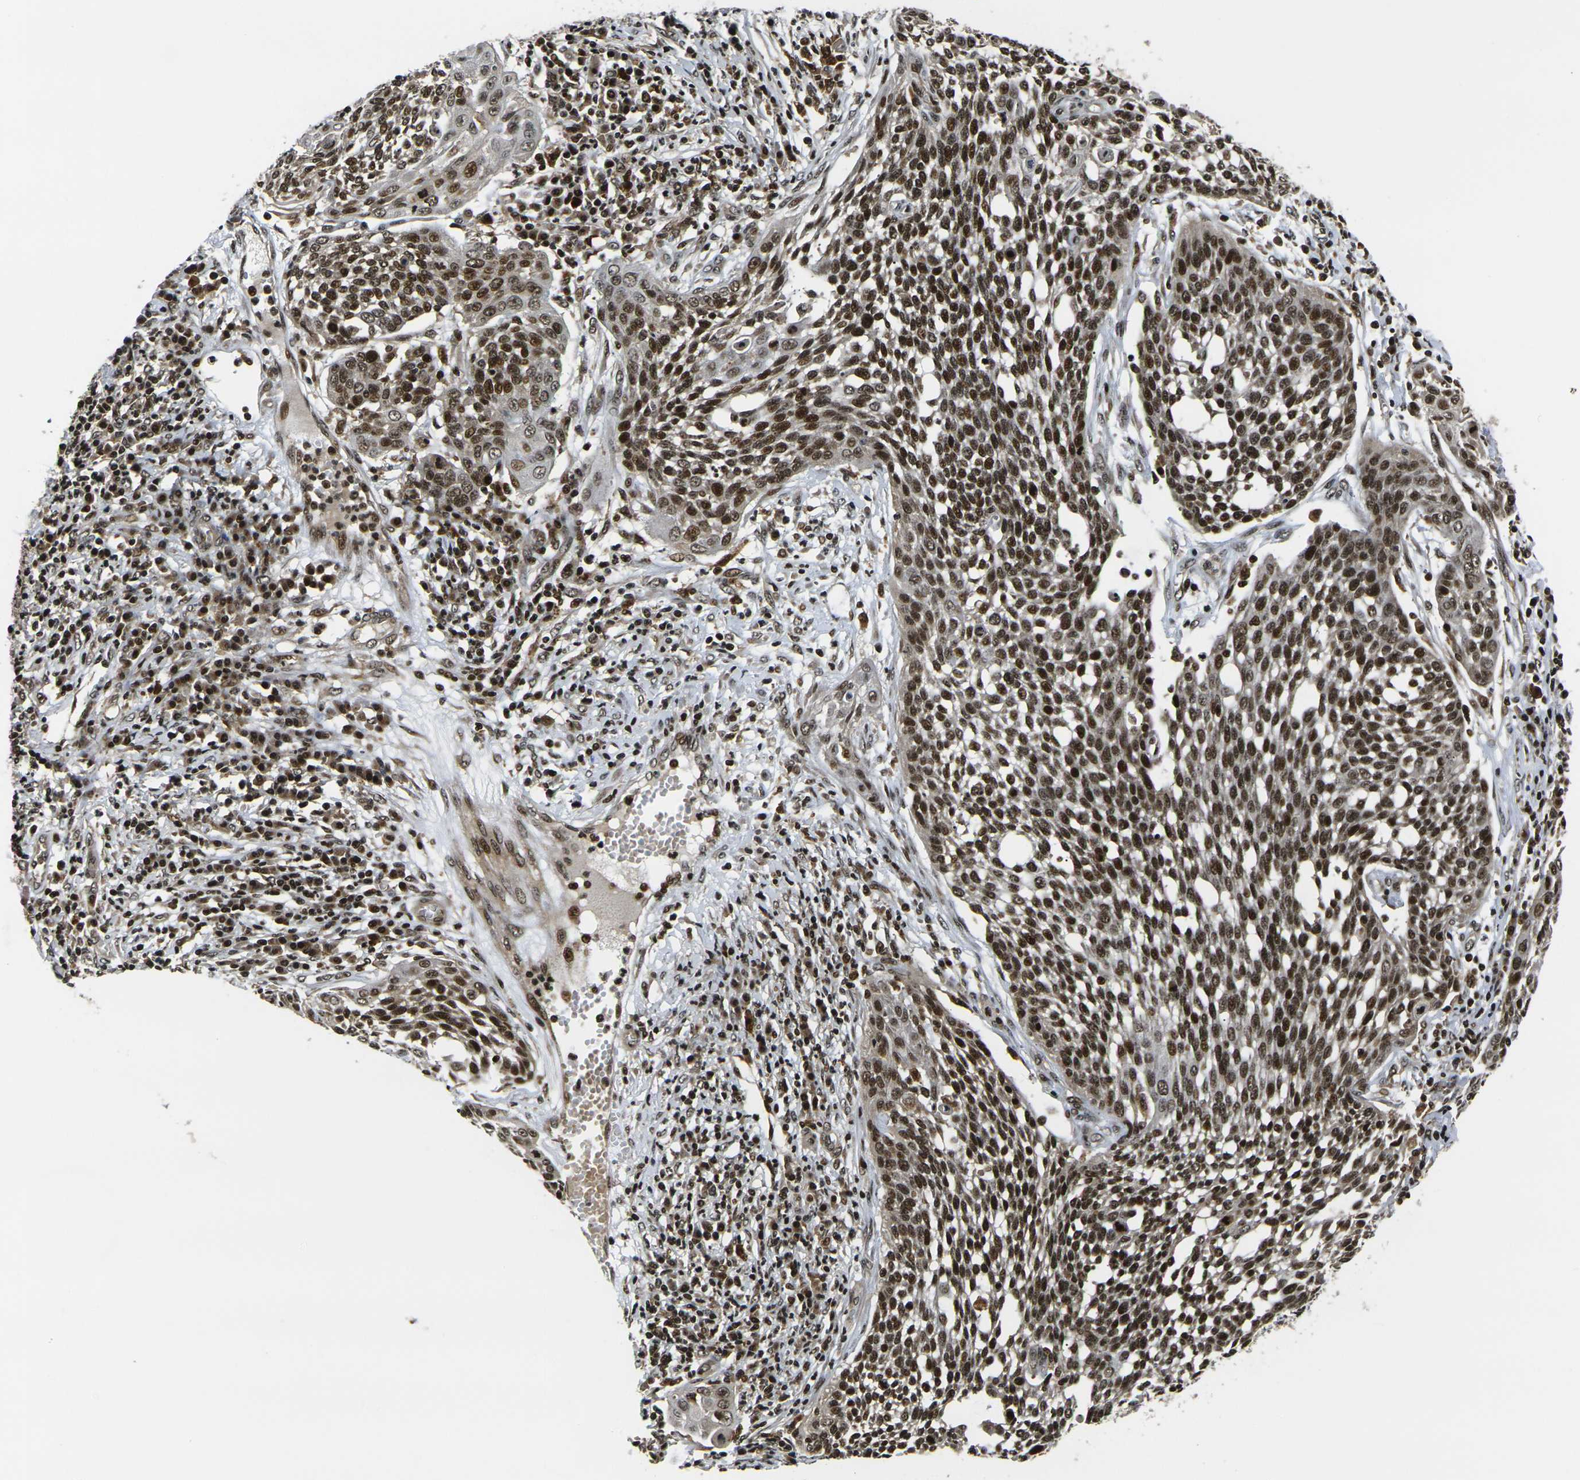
{"staining": {"intensity": "strong", "quantity": ">75%", "location": "cytoplasmic/membranous,nuclear"}, "tissue": "cervical cancer", "cell_type": "Tumor cells", "image_type": "cancer", "snomed": [{"axis": "morphology", "description": "Squamous cell carcinoma, NOS"}, {"axis": "topography", "description": "Cervix"}], "caption": "Protein staining of cervical cancer (squamous cell carcinoma) tissue reveals strong cytoplasmic/membranous and nuclear expression in about >75% of tumor cells.", "gene": "ACTL6A", "patient": {"sex": "female", "age": 34}}